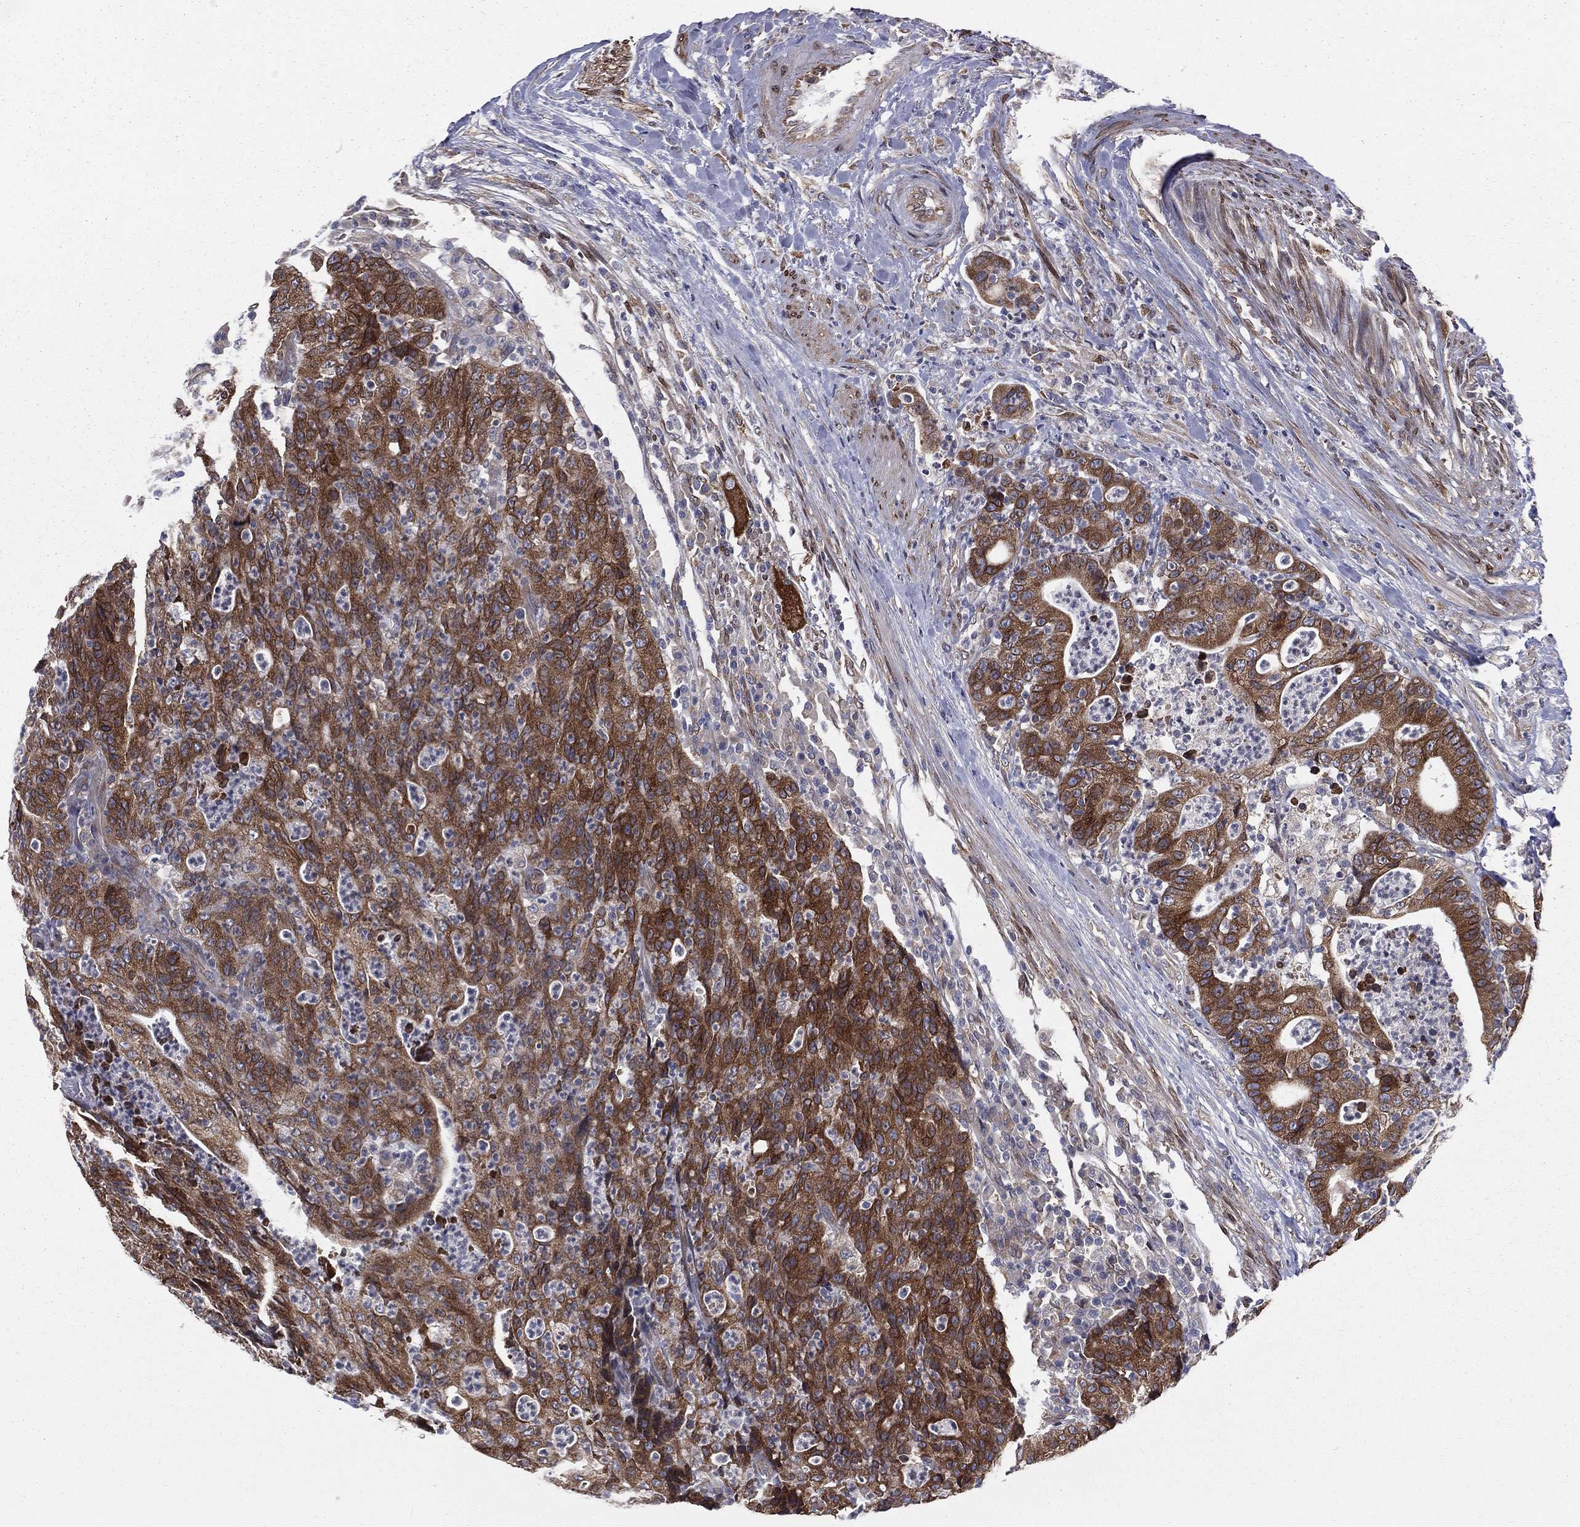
{"staining": {"intensity": "strong", "quantity": "25%-75%", "location": "cytoplasmic/membranous"}, "tissue": "colorectal cancer", "cell_type": "Tumor cells", "image_type": "cancer", "snomed": [{"axis": "morphology", "description": "Adenocarcinoma, NOS"}, {"axis": "topography", "description": "Colon"}], "caption": "Immunohistochemistry photomicrograph of human adenocarcinoma (colorectal) stained for a protein (brown), which demonstrates high levels of strong cytoplasmic/membranous staining in about 25%-75% of tumor cells.", "gene": "PGRMC1", "patient": {"sex": "male", "age": 70}}